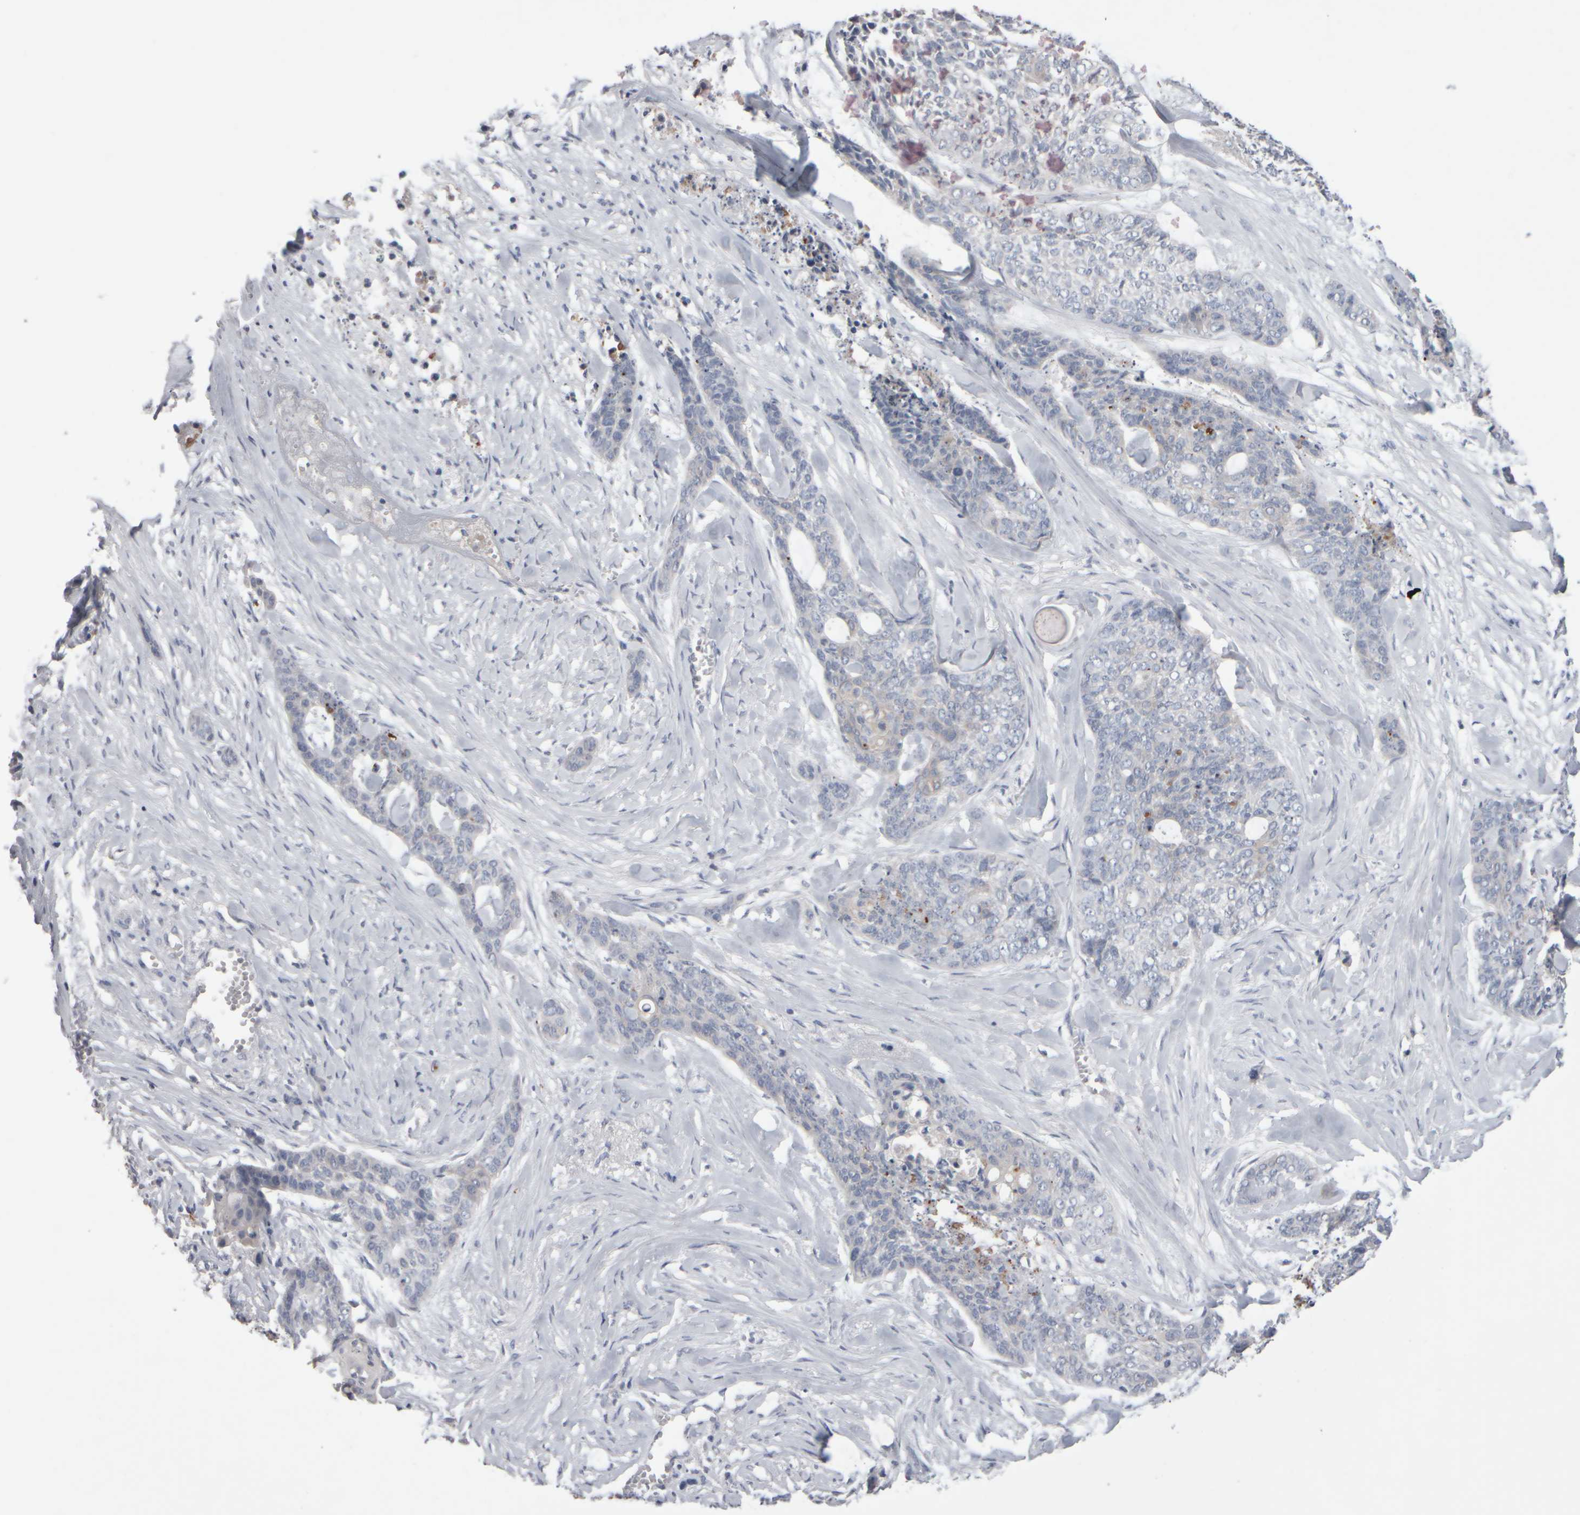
{"staining": {"intensity": "negative", "quantity": "none", "location": "none"}, "tissue": "skin cancer", "cell_type": "Tumor cells", "image_type": "cancer", "snomed": [{"axis": "morphology", "description": "Basal cell carcinoma"}, {"axis": "topography", "description": "Skin"}], "caption": "High magnification brightfield microscopy of skin cancer (basal cell carcinoma) stained with DAB (3,3'-diaminobenzidine) (brown) and counterstained with hematoxylin (blue): tumor cells show no significant expression.", "gene": "EPHX2", "patient": {"sex": "female", "age": 64}}